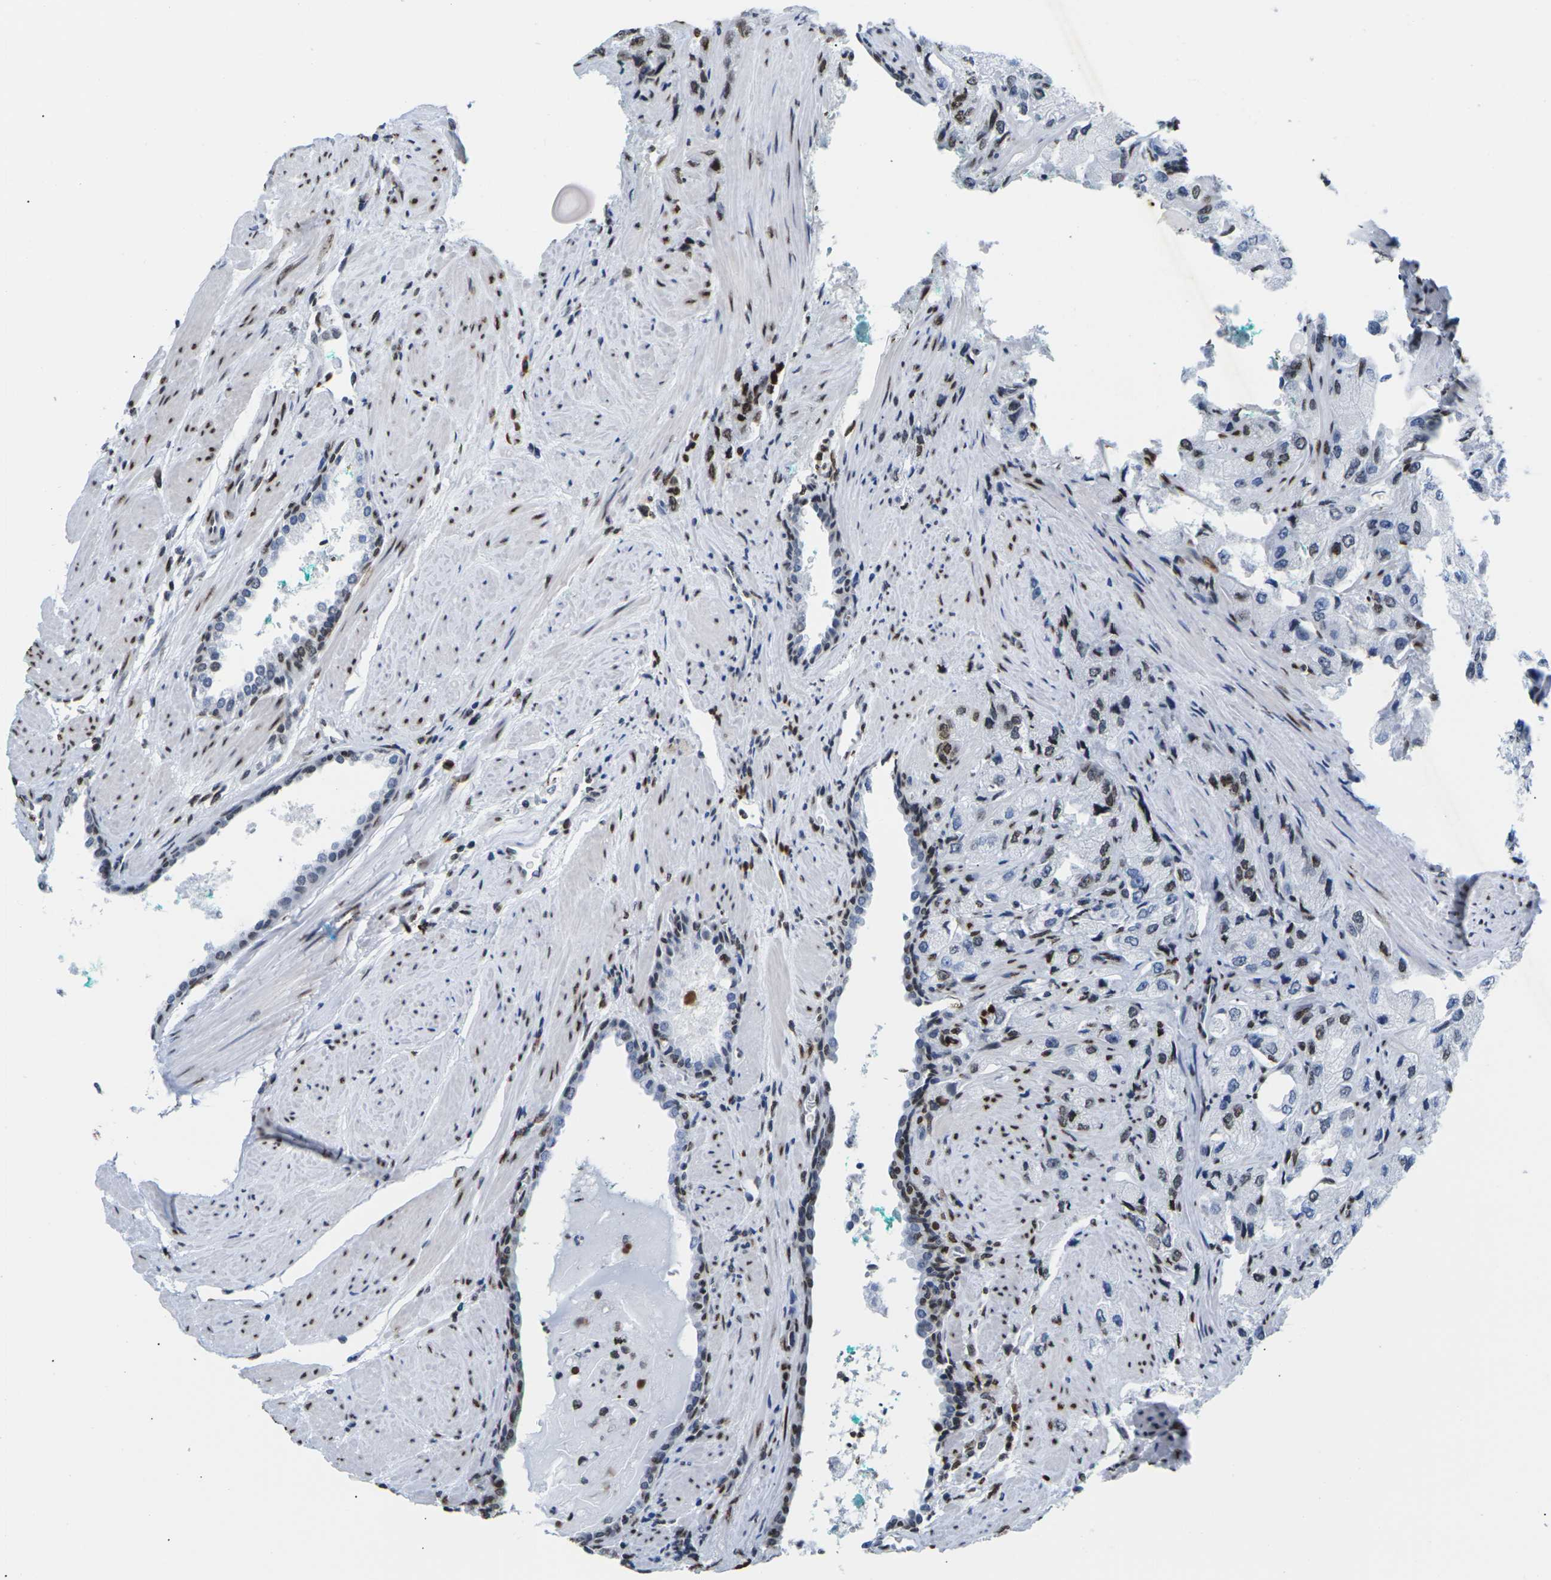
{"staining": {"intensity": "moderate", "quantity": "25%-75%", "location": "nuclear"}, "tissue": "prostate cancer", "cell_type": "Tumor cells", "image_type": "cancer", "snomed": [{"axis": "morphology", "description": "Adenocarcinoma, High grade"}, {"axis": "topography", "description": "Prostate"}], "caption": "A brown stain shows moderate nuclear staining of a protein in human prostate adenocarcinoma (high-grade) tumor cells.", "gene": "H2AC21", "patient": {"sex": "male", "age": 58}}